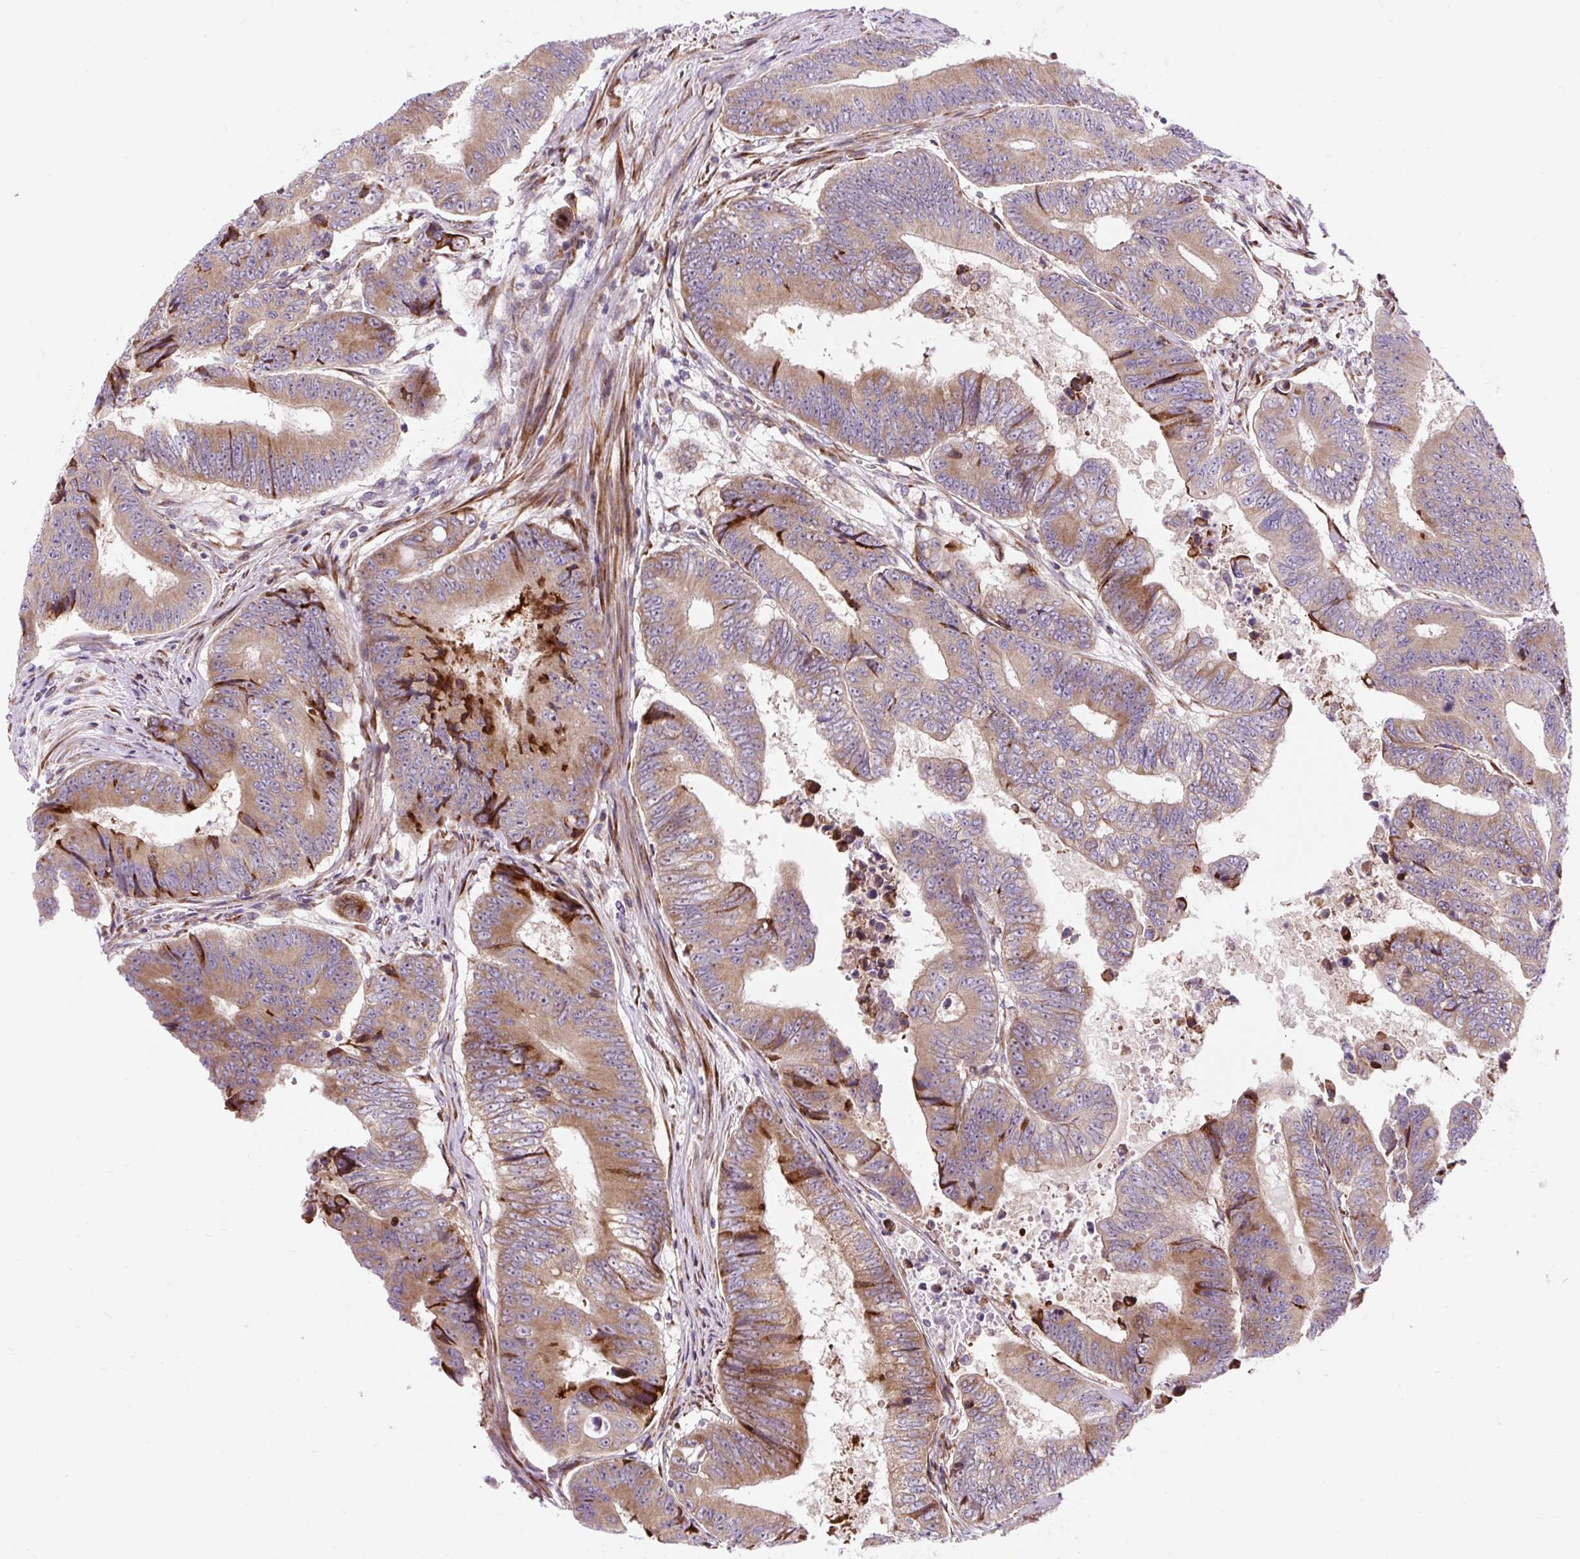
{"staining": {"intensity": "moderate", "quantity": ">75%", "location": "cytoplasmic/membranous"}, "tissue": "colorectal cancer", "cell_type": "Tumor cells", "image_type": "cancer", "snomed": [{"axis": "morphology", "description": "Adenocarcinoma, NOS"}, {"axis": "topography", "description": "Colon"}], "caption": "Moderate cytoplasmic/membranous protein expression is seen in about >75% of tumor cells in colorectal cancer.", "gene": "CISD3", "patient": {"sex": "female", "age": 48}}